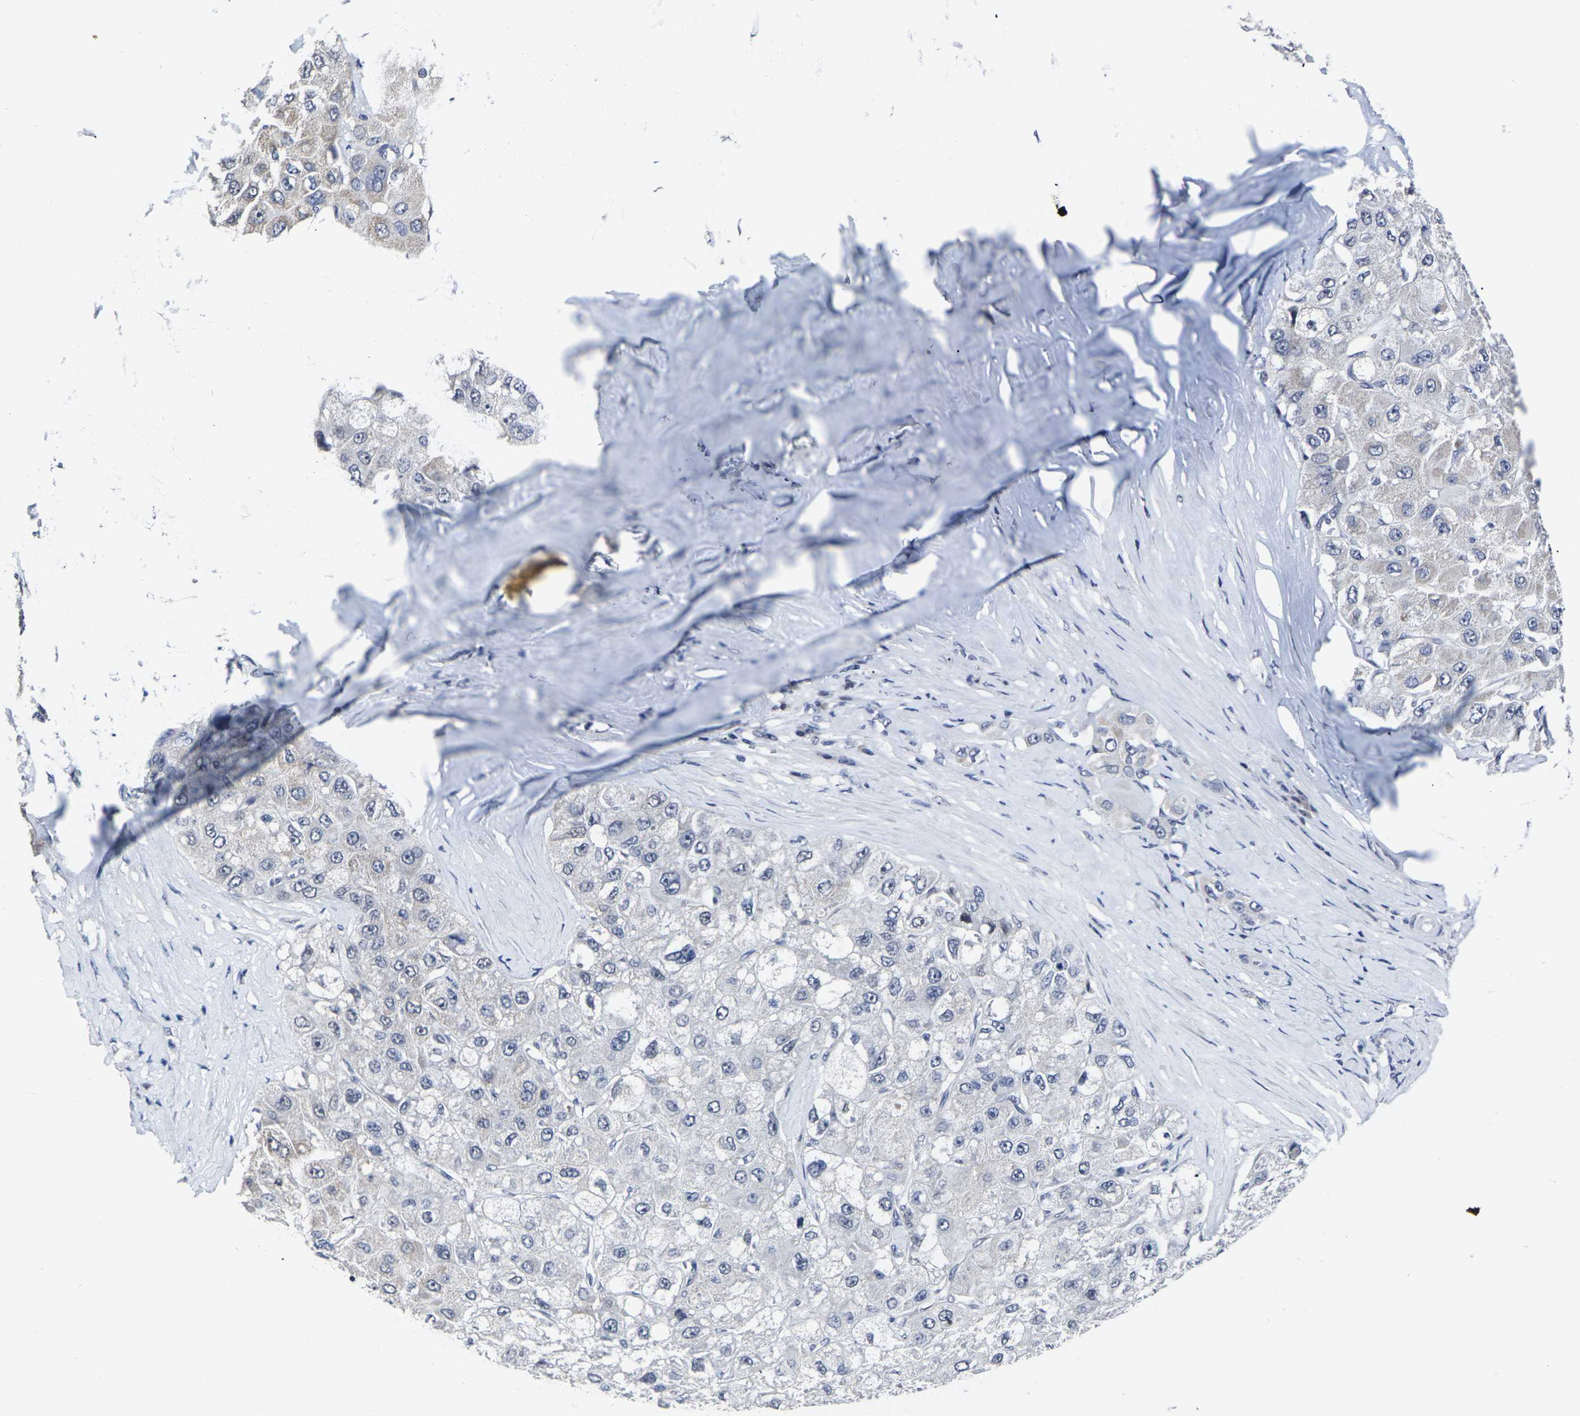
{"staining": {"intensity": "weak", "quantity": "<25%", "location": "cytoplasmic/membranous"}, "tissue": "liver cancer", "cell_type": "Tumor cells", "image_type": "cancer", "snomed": [{"axis": "morphology", "description": "Carcinoma, Hepatocellular, NOS"}, {"axis": "topography", "description": "Liver"}], "caption": "Human hepatocellular carcinoma (liver) stained for a protein using IHC reveals no positivity in tumor cells.", "gene": "MSANTD4", "patient": {"sex": "male", "age": 80}}